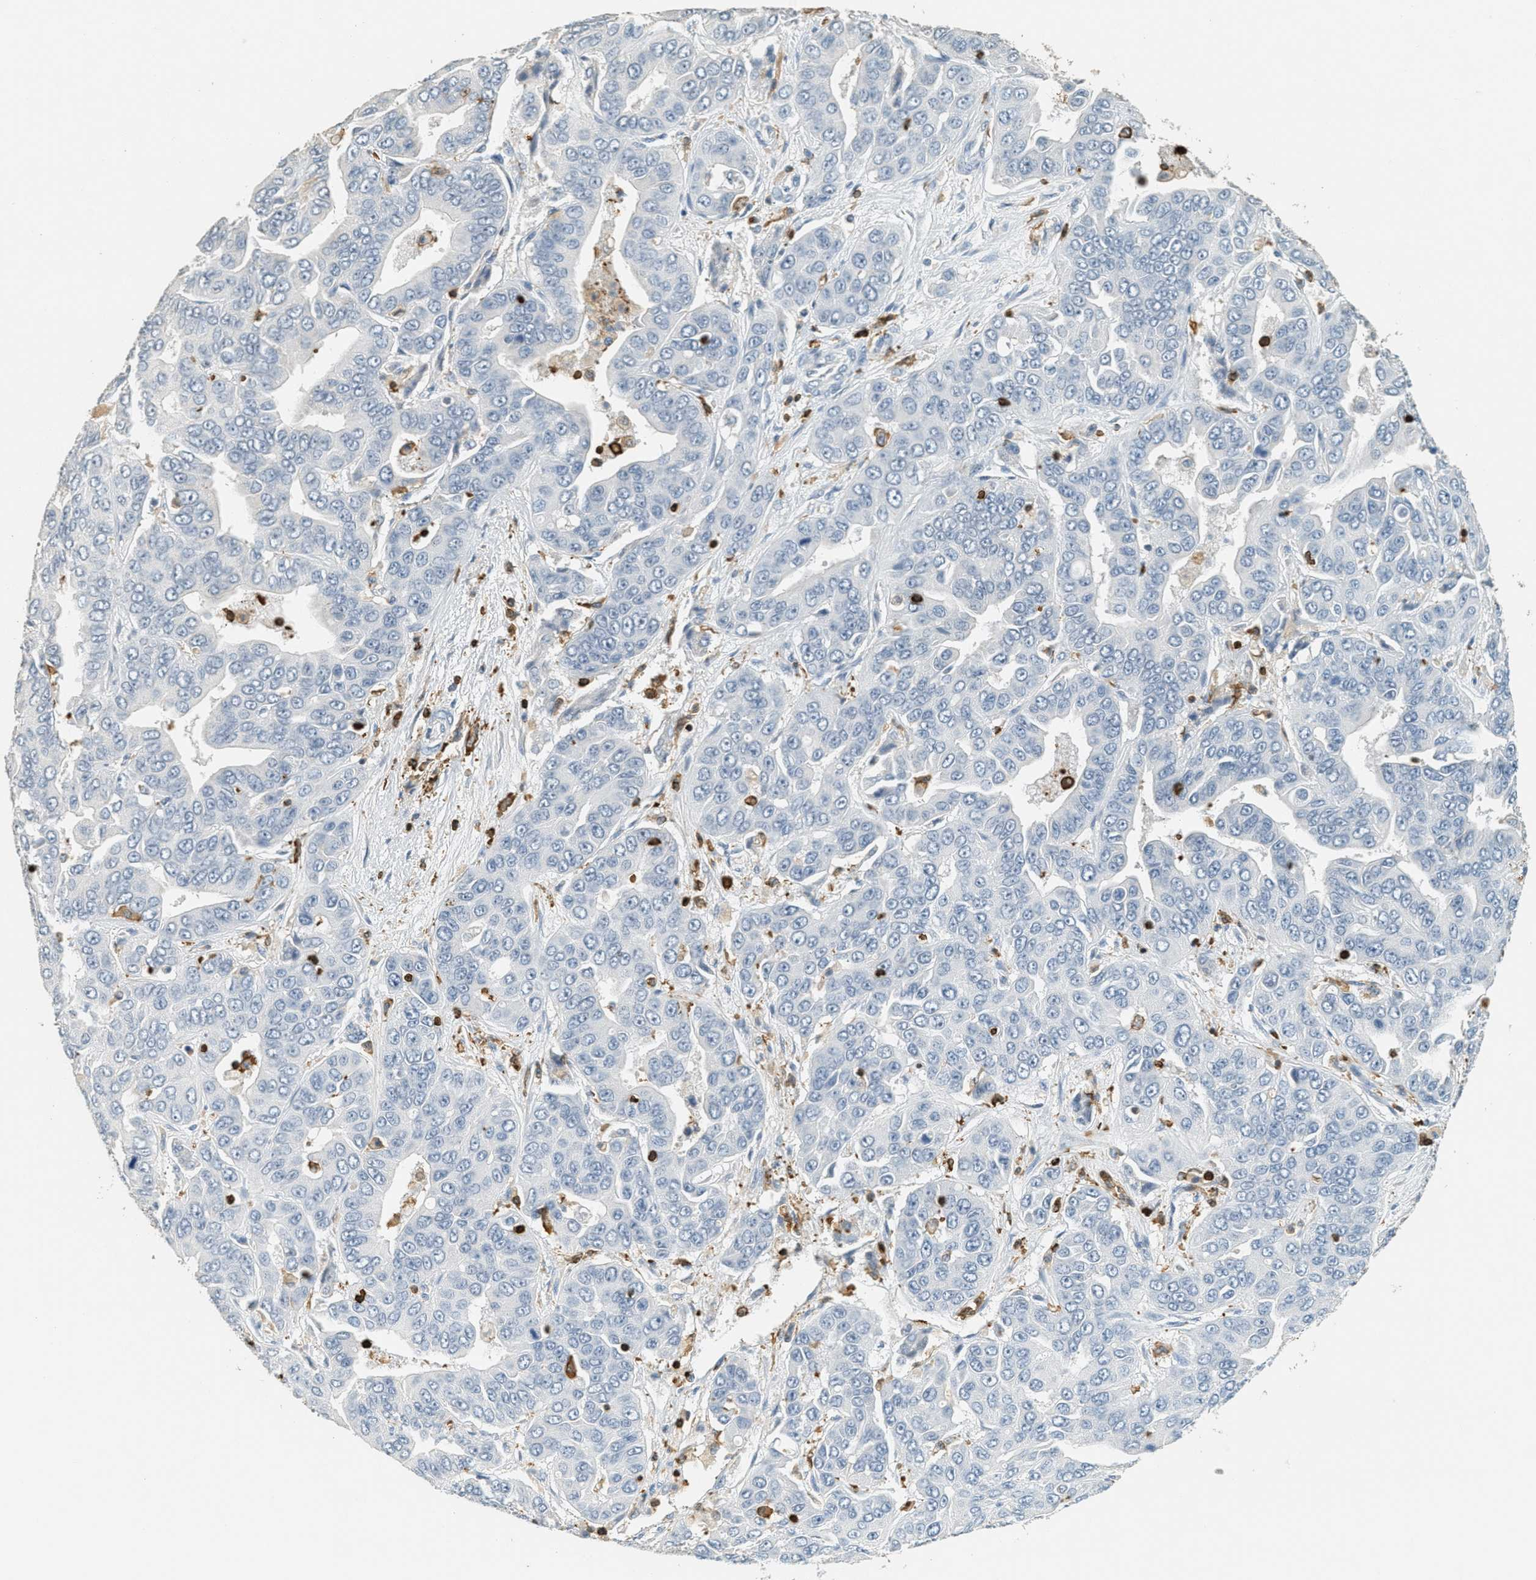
{"staining": {"intensity": "negative", "quantity": "none", "location": "none"}, "tissue": "liver cancer", "cell_type": "Tumor cells", "image_type": "cancer", "snomed": [{"axis": "morphology", "description": "Cholangiocarcinoma"}, {"axis": "topography", "description": "Liver"}], "caption": "IHC of cholangiocarcinoma (liver) reveals no expression in tumor cells.", "gene": "LSP1", "patient": {"sex": "female", "age": 52}}